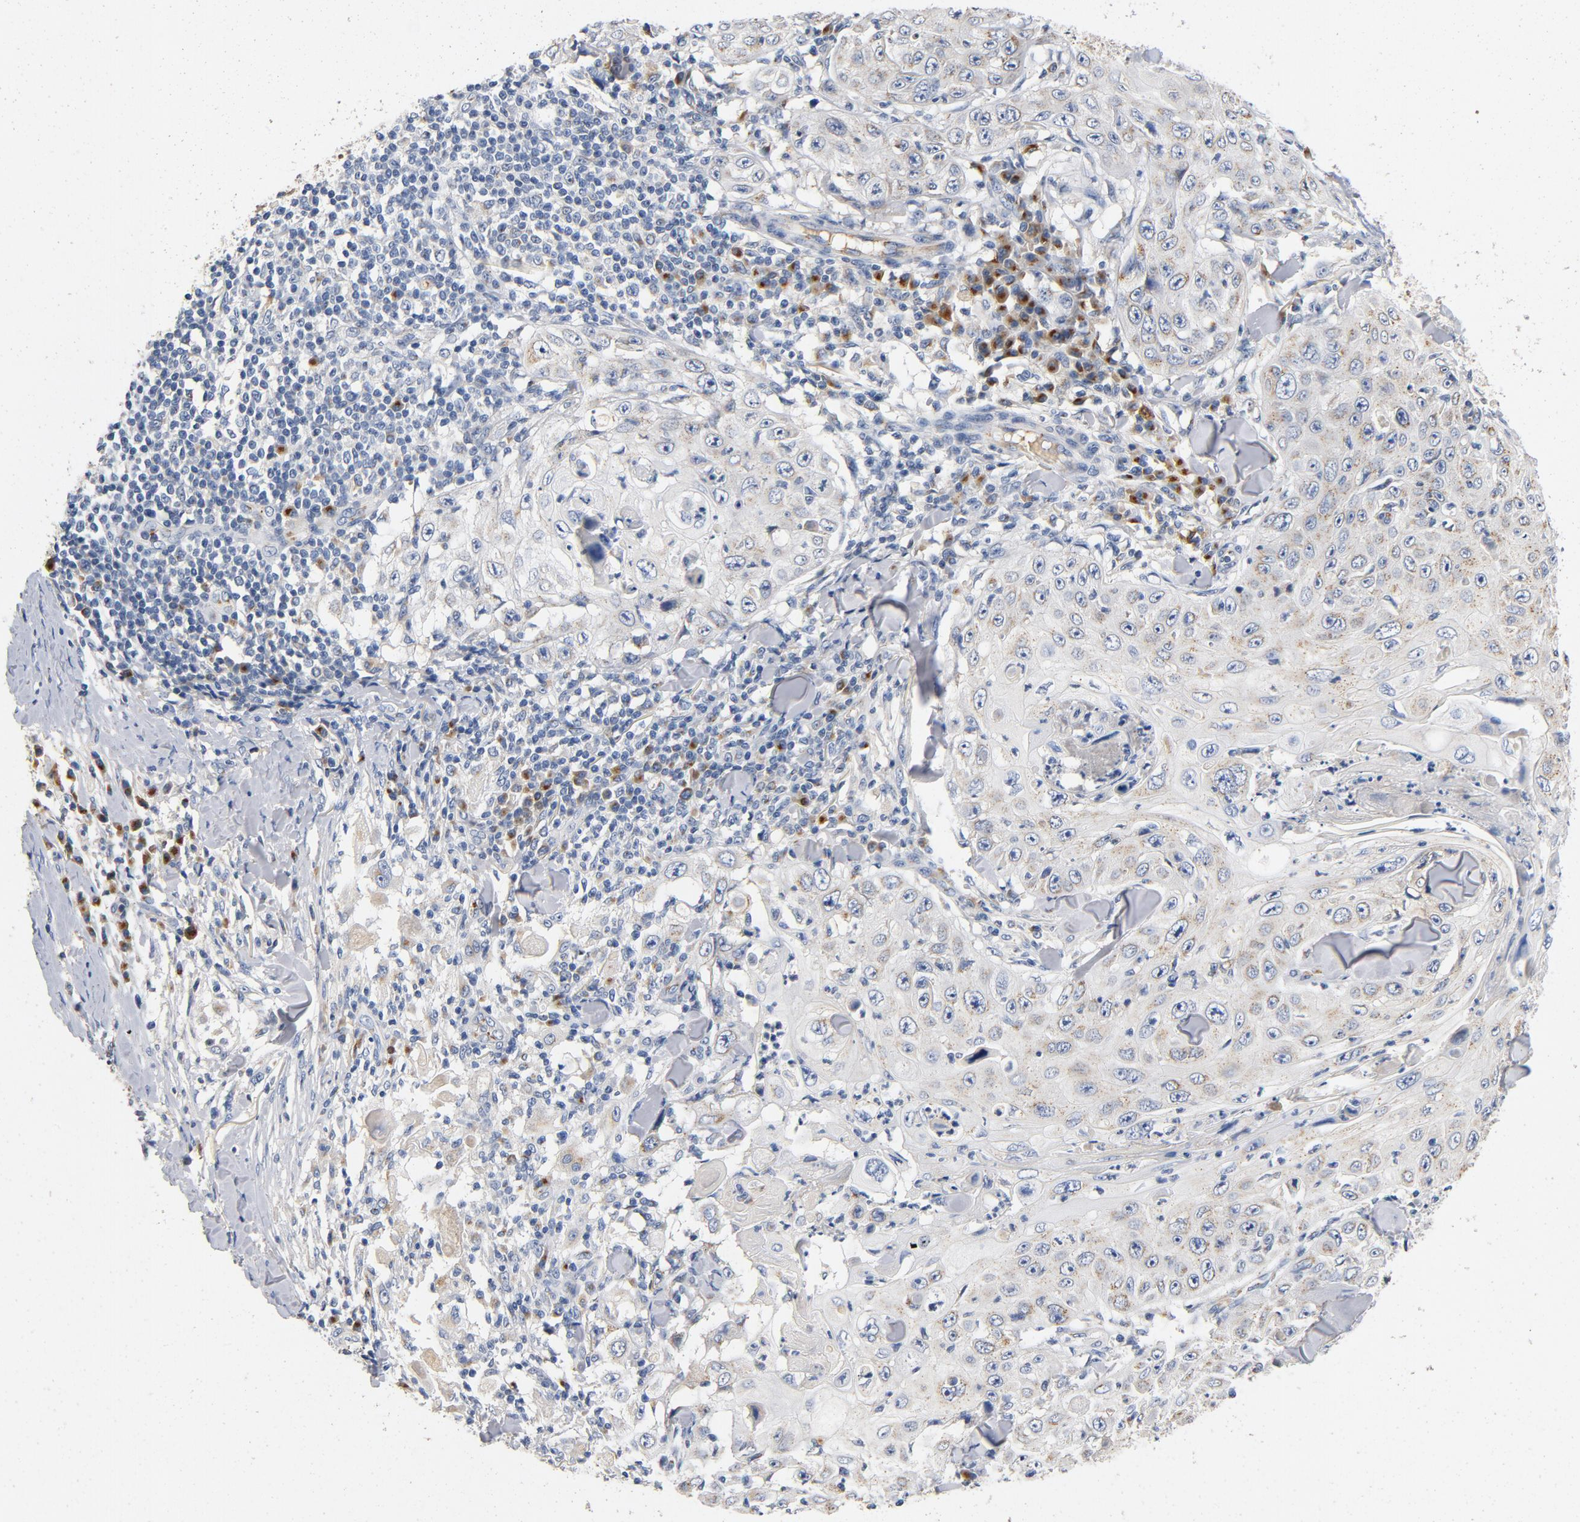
{"staining": {"intensity": "weak", "quantity": "<25%", "location": "cytoplasmic/membranous"}, "tissue": "skin cancer", "cell_type": "Tumor cells", "image_type": "cancer", "snomed": [{"axis": "morphology", "description": "Squamous cell carcinoma, NOS"}, {"axis": "topography", "description": "Skin"}], "caption": "Immunohistochemical staining of human skin cancer exhibits no significant staining in tumor cells.", "gene": "LMAN2", "patient": {"sex": "male", "age": 86}}